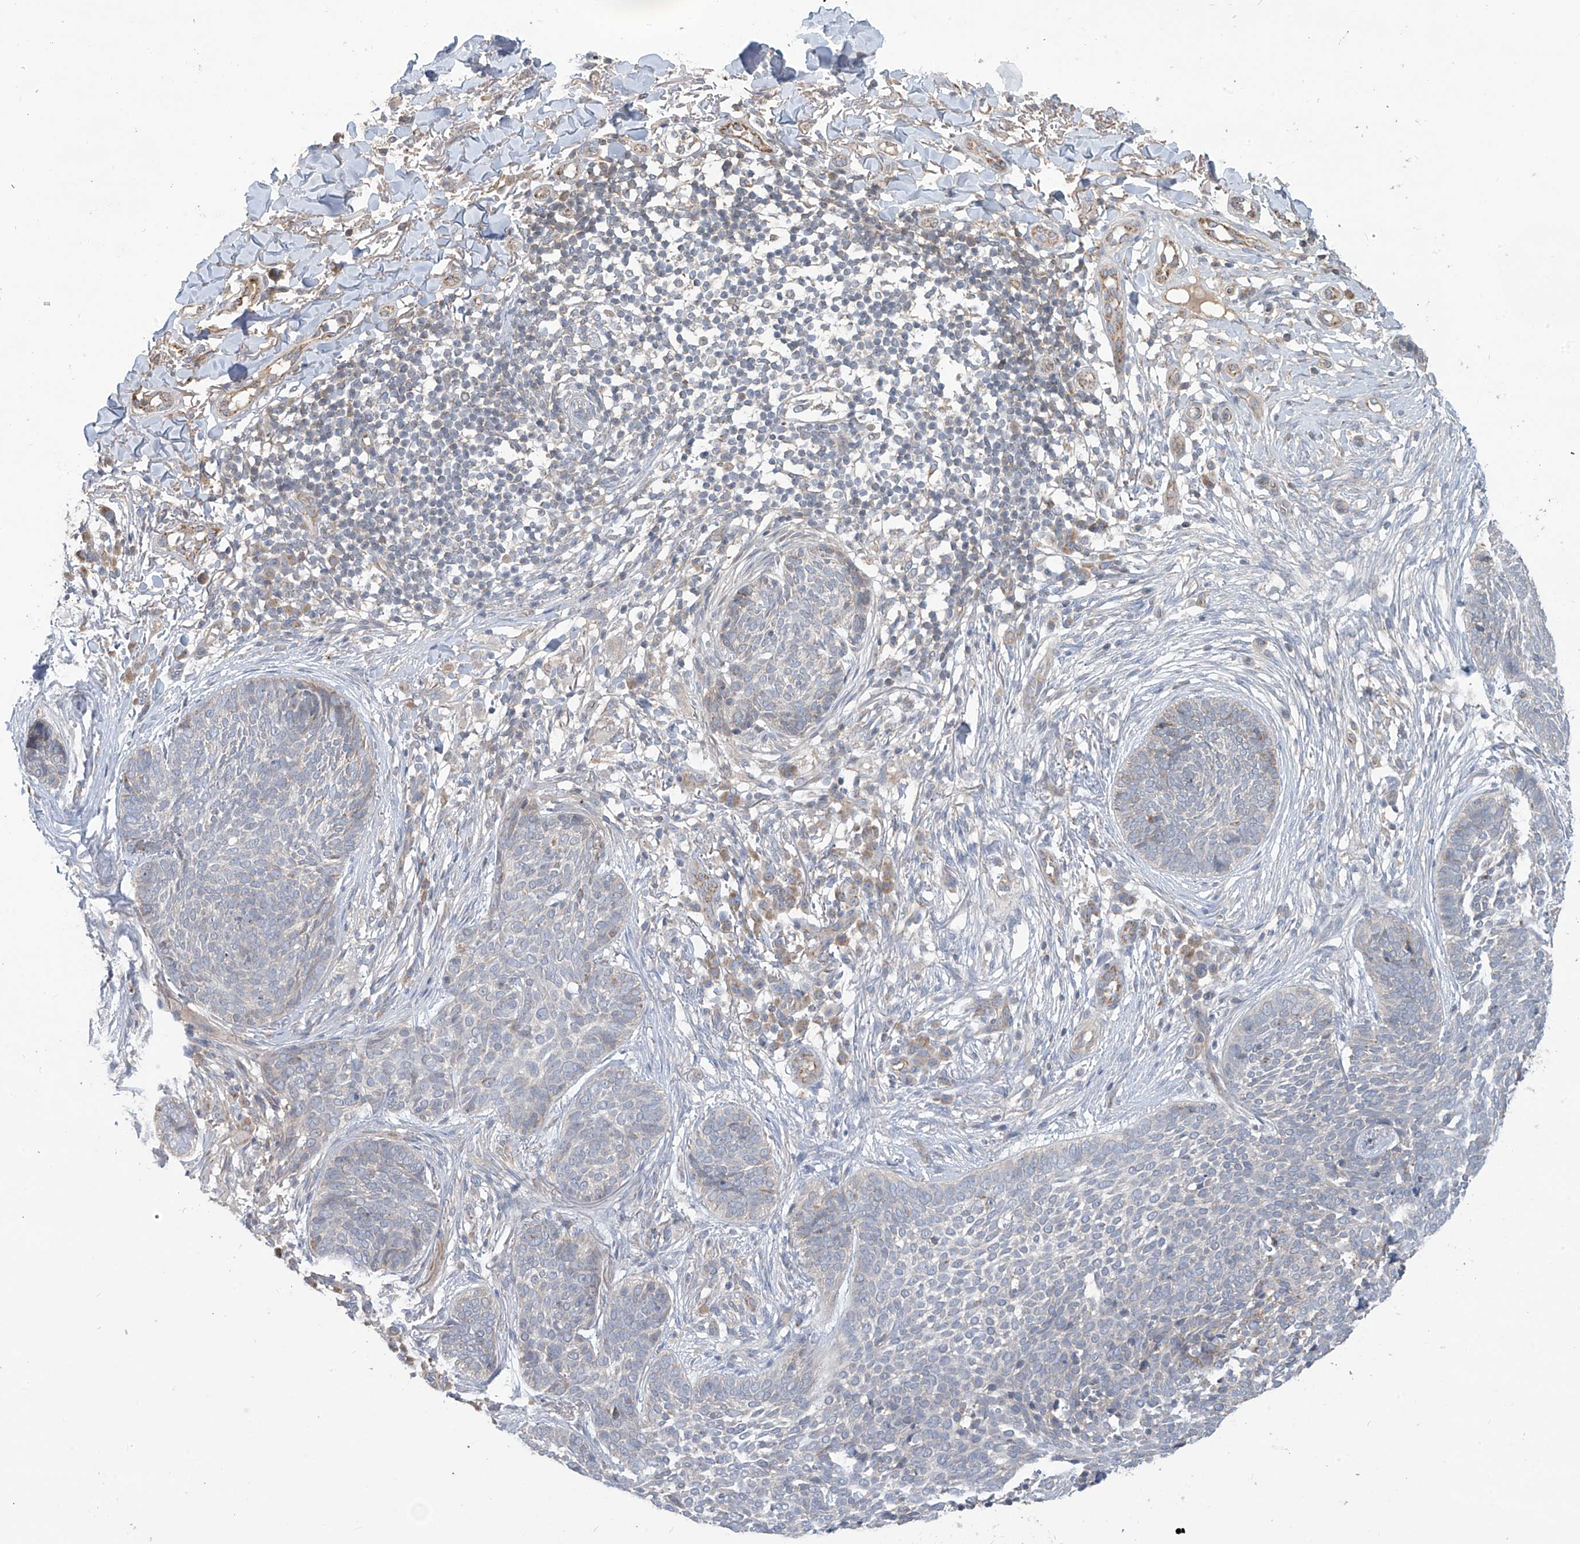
{"staining": {"intensity": "negative", "quantity": "none", "location": "none"}, "tissue": "skin cancer", "cell_type": "Tumor cells", "image_type": "cancer", "snomed": [{"axis": "morphology", "description": "Basal cell carcinoma"}, {"axis": "topography", "description": "Skin"}], "caption": "Immunohistochemistry (IHC) of skin cancer shows no positivity in tumor cells. (DAB (3,3'-diaminobenzidine) IHC visualized using brightfield microscopy, high magnification).", "gene": "SCGB1D2", "patient": {"sex": "female", "age": 64}}